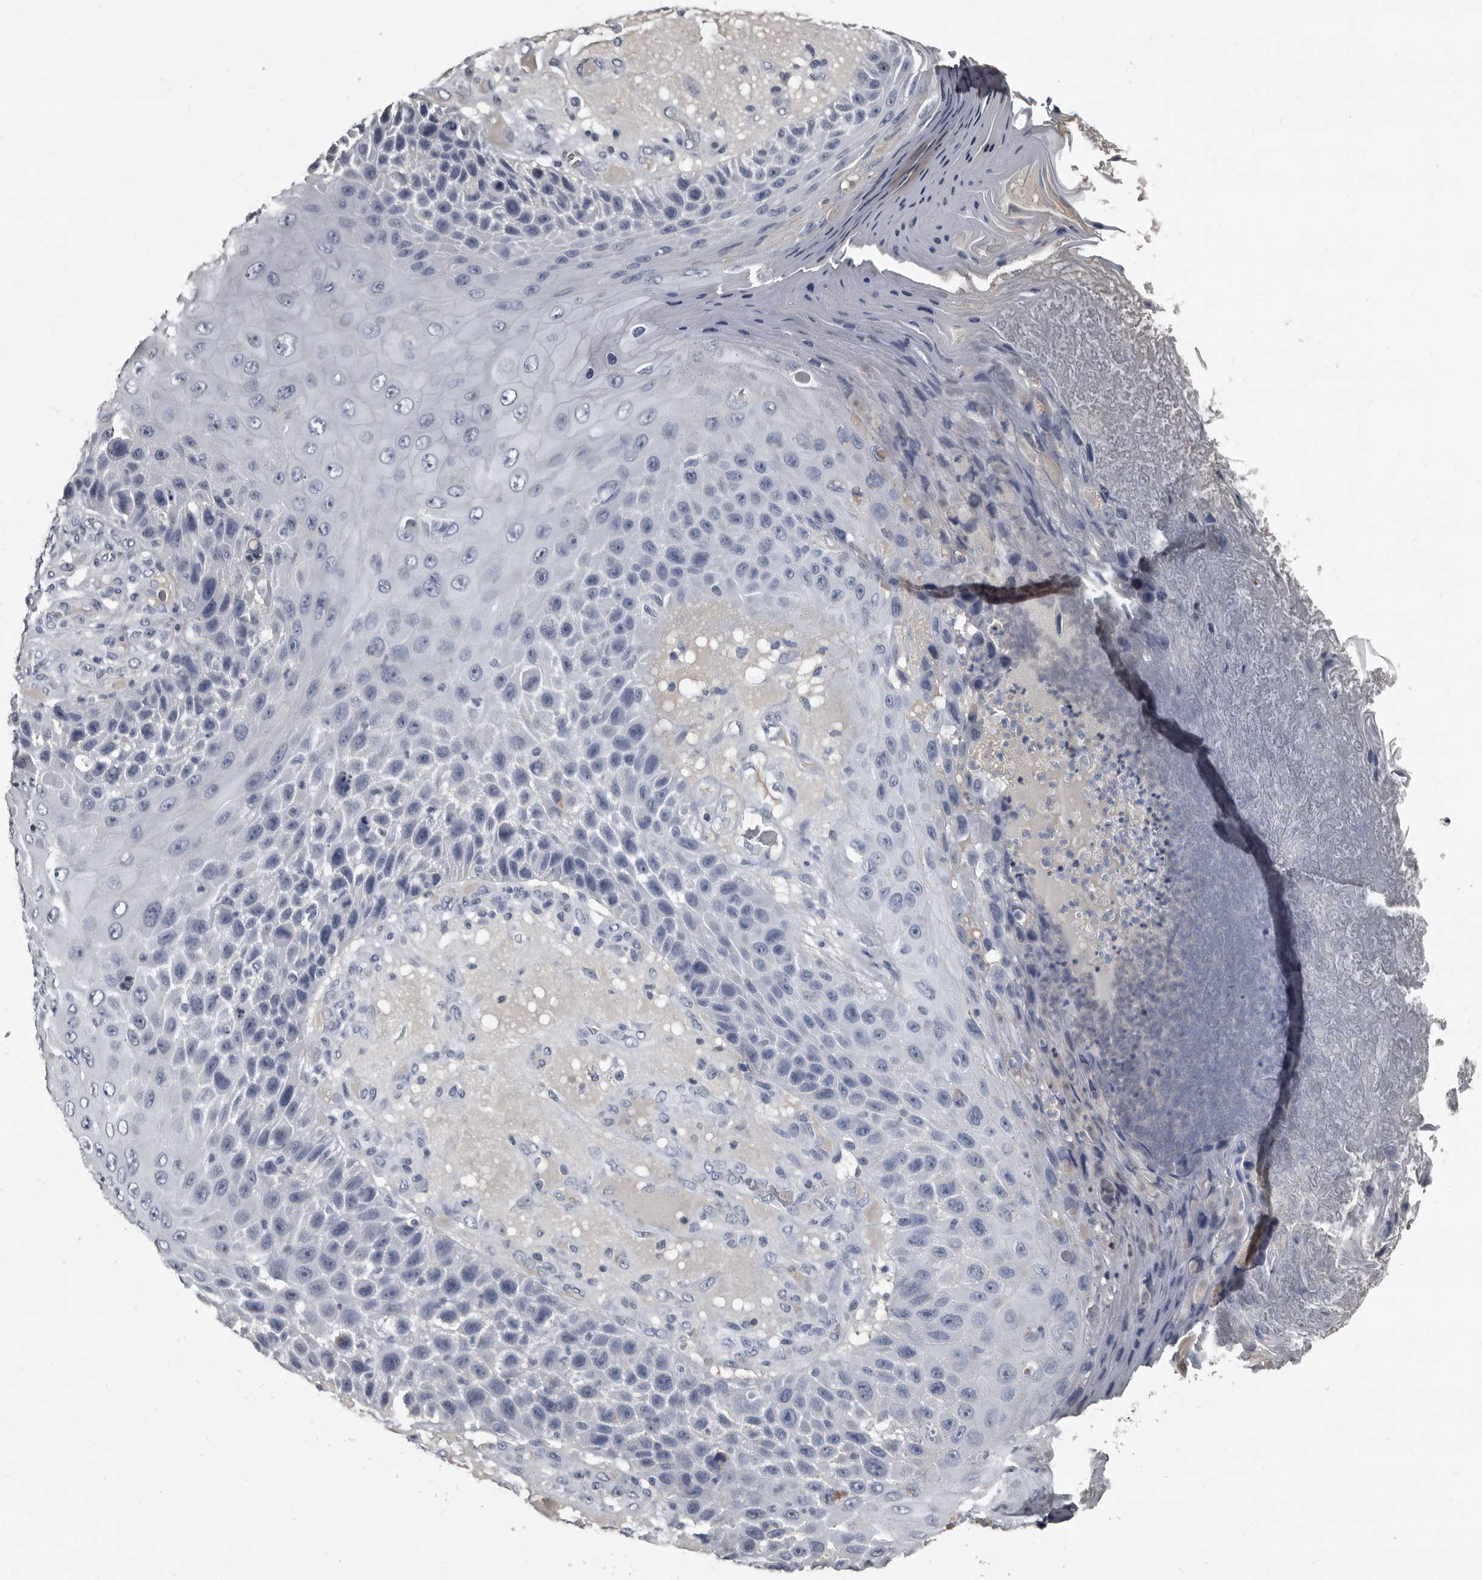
{"staining": {"intensity": "negative", "quantity": "none", "location": "none"}, "tissue": "skin cancer", "cell_type": "Tumor cells", "image_type": "cancer", "snomed": [{"axis": "morphology", "description": "Squamous cell carcinoma, NOS"}, {"axis": "topography", "description": "Skin"}], "caption": "The immunohistochemistry (IHC) image has no significant positivity in tumor cells of squamous cell carcinoma (skin) tissue.", "gene": "GREB1", "patient": {"sex": "female", "age": 88}}